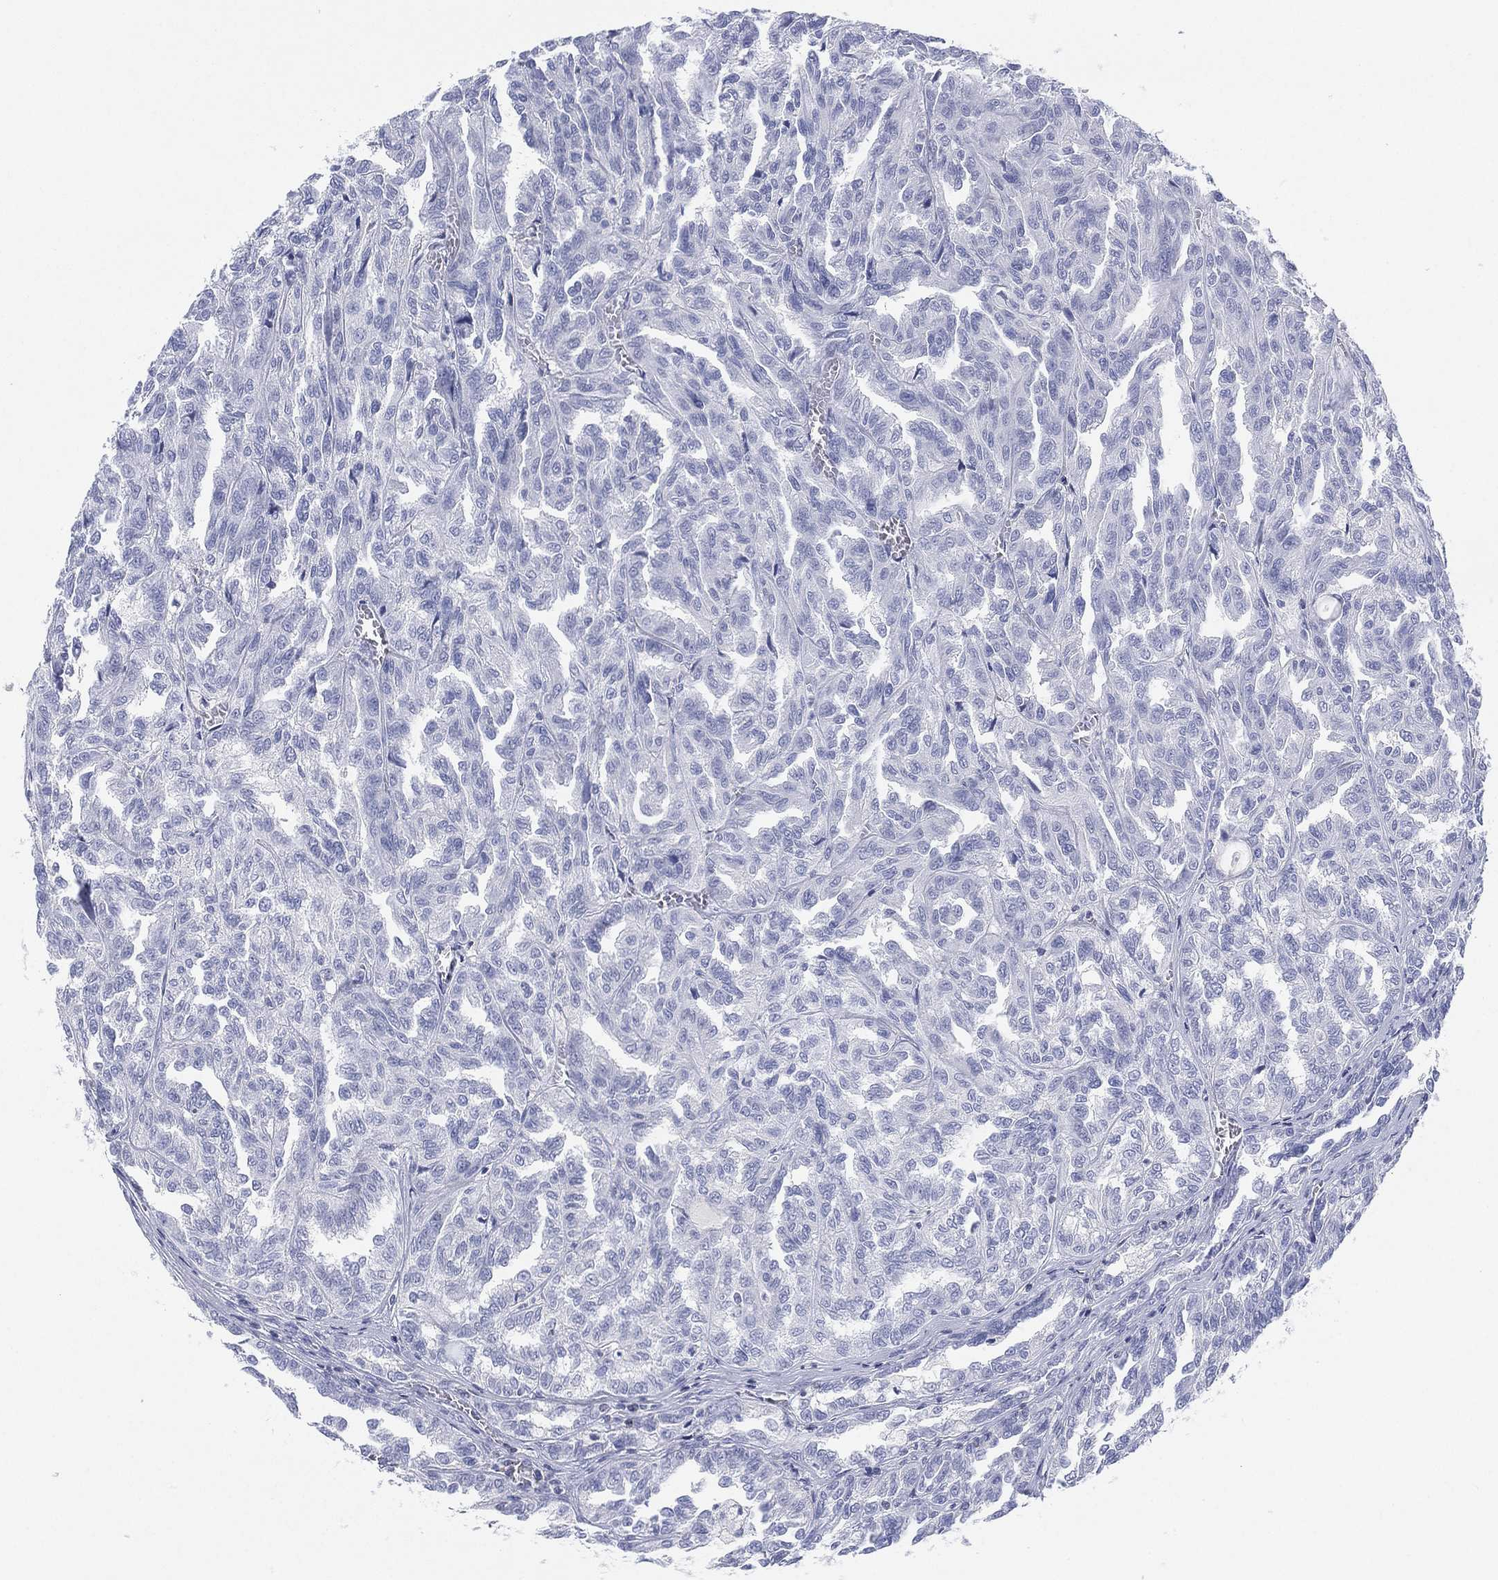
{"staining": {"intensity": "negative", "quantity": "none", "location": "none"}, "tissue": "renal cancer", "cell_type": "Tumor cells", "image_type": "cancer", "snomed": [{"axis": "morphology", "description": "Adenocarcinoma, NOS"}, {"axis": "topography", "description": "Kidney"}], "caption": "This is a image of immunohistochemistry (IHC) staining of renal cancer, which shows no expression in tumor cells. The staining is performed using DAB brown chromogen with nuclei counter-stained in using hematoxylin.", "gene": "SEPTIN1", "patient": {"sex": "male", "age": 79}}